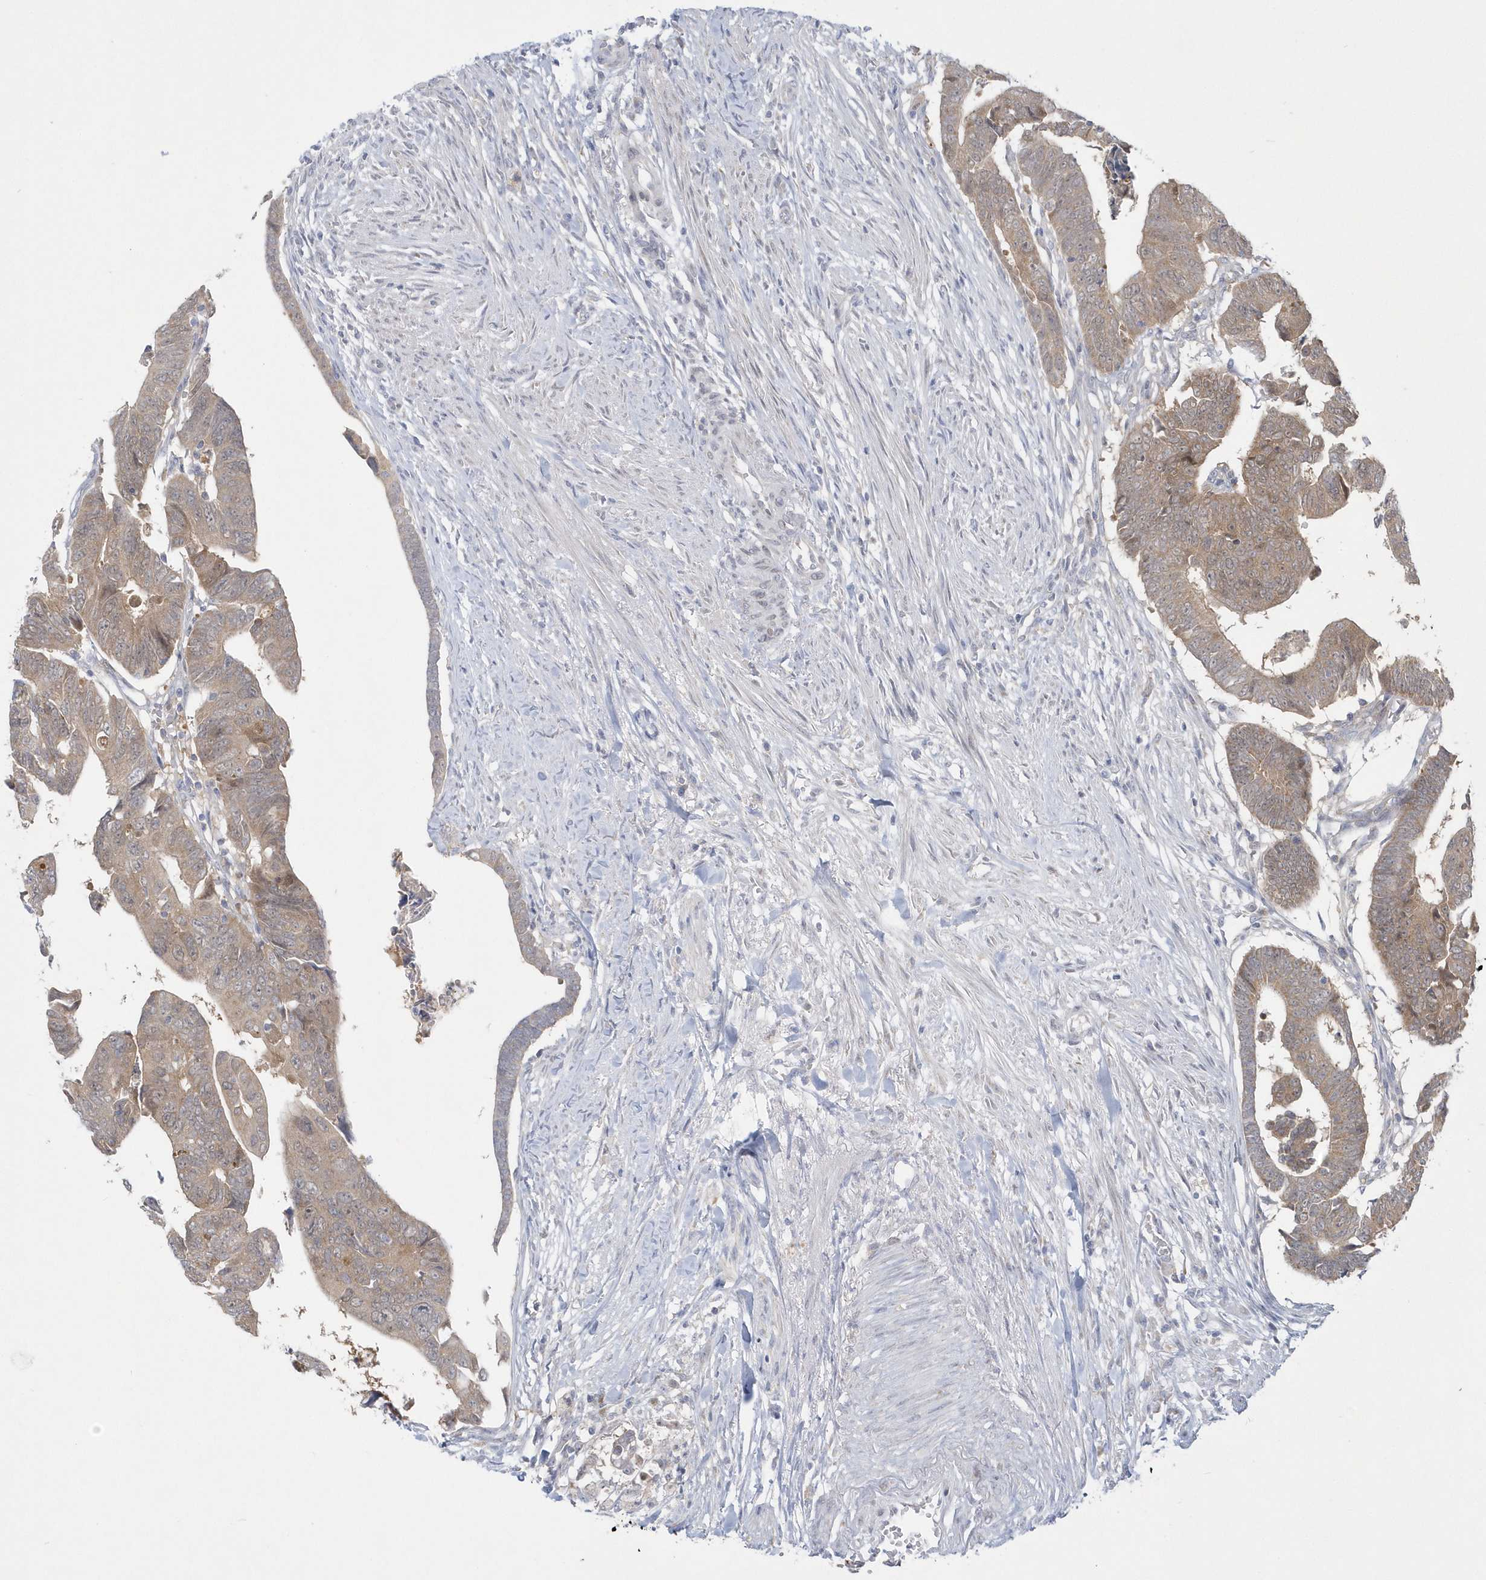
{"staining": {"intensity": "weak", "quantity": ">75%", "location": "cytoplasmic/membranous"}, "tissue": "colorectal cancer", "cell_type": "Tumor cells", "image_type": "cancer", "snomed": [{"axis": "morphology", "description": "Adenocarcinoma, NOS"}, {"axis": "topography", "description": "Rectum"}], "caption": "Immunohistochemical staining of human colorectal cancer shows low levels of weak cytoplasmic/membranous positivity in about >75% of tumor cells. (Stains: DAB (3,3'-diaminobenzidine) in brown, nuclei in blue, Microscopy: brightfield microscopy at high magnification).", "gene": "PCBD1", "patient": {"sex": "female", "age": 65}}